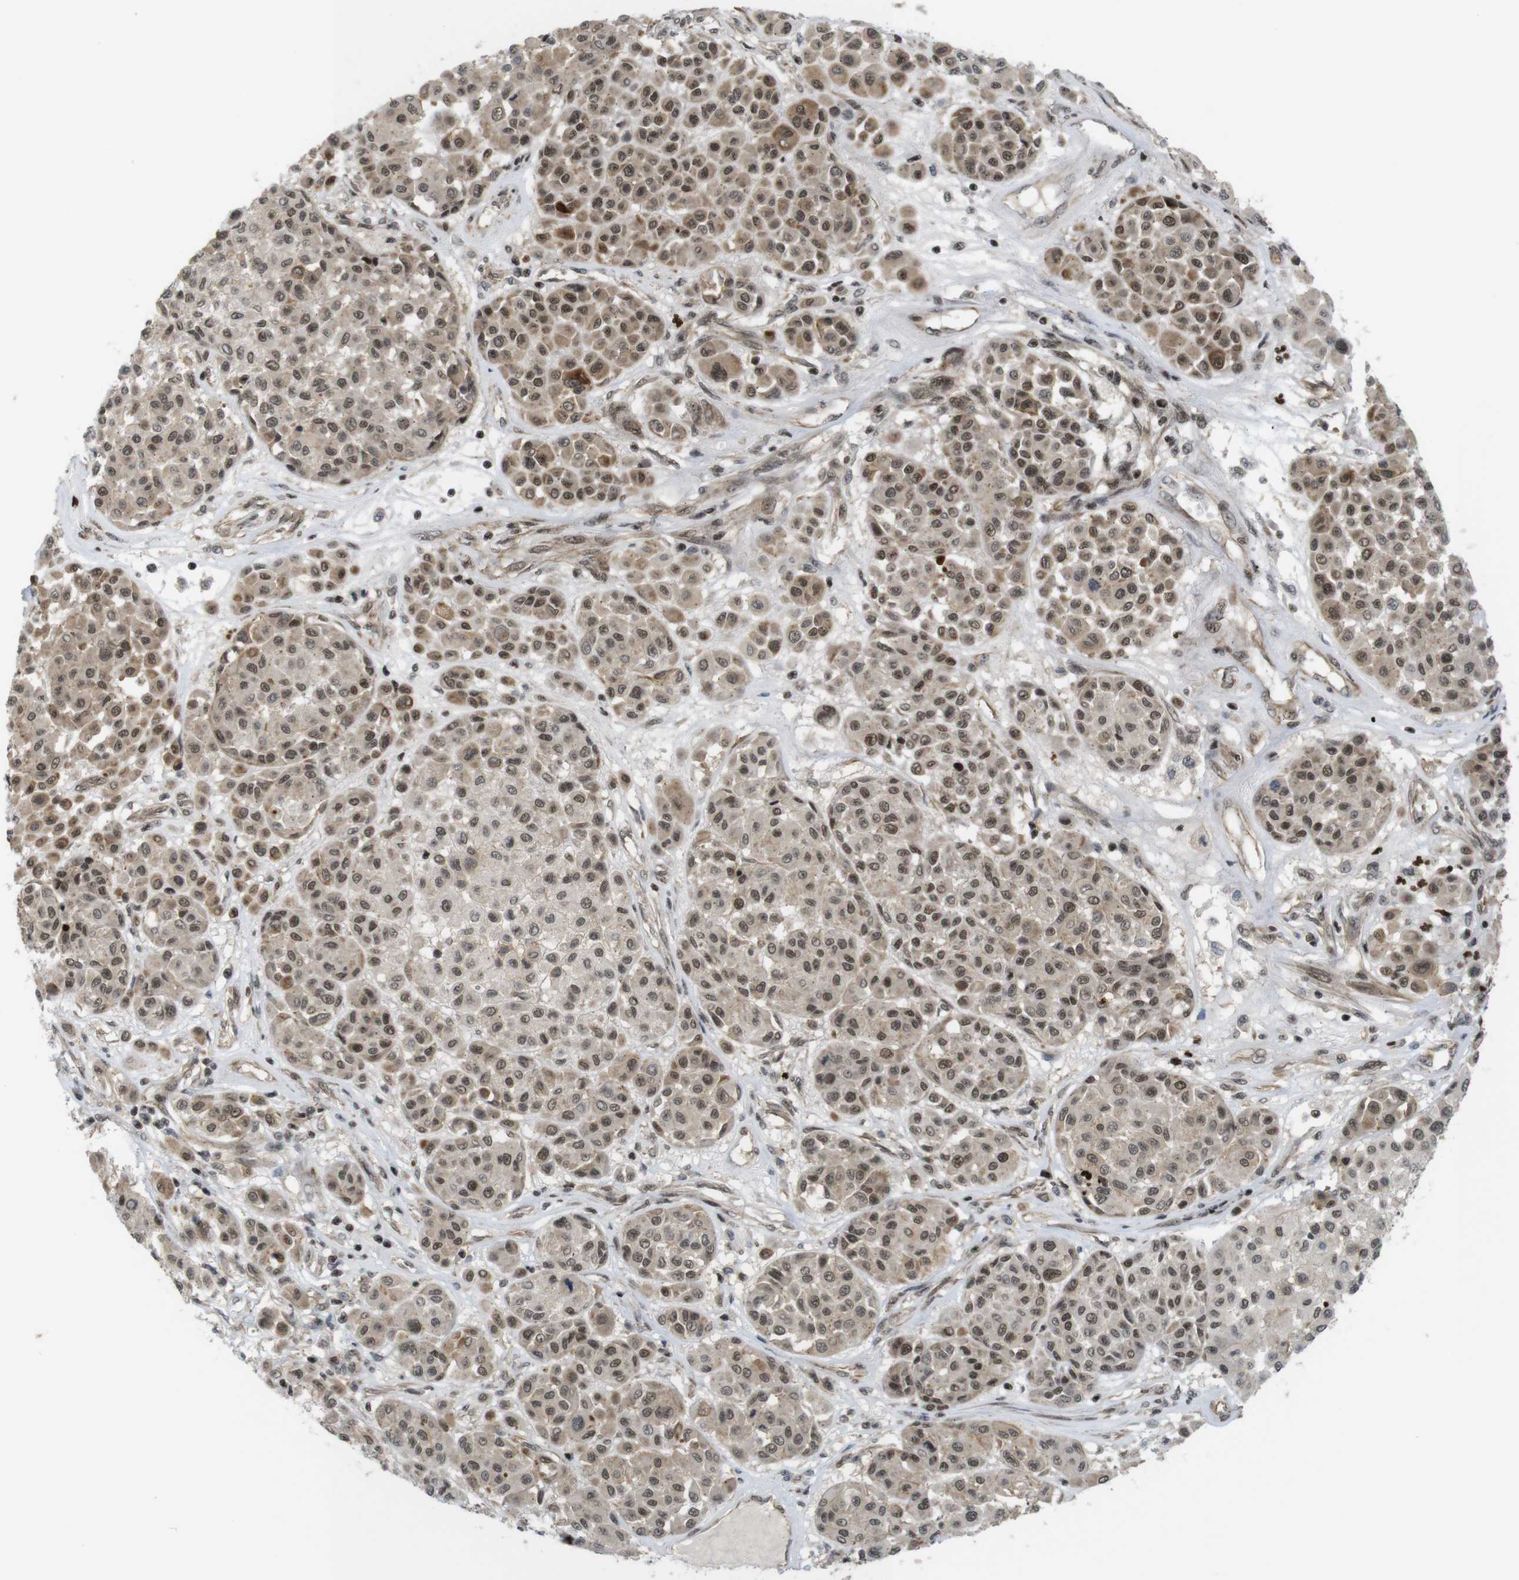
{"staining": {"intensity": "moderate", "quantity": ">75%", "location": "cytoplasmic/membranous,nuclear"}, "tissue": "melanoma", "cell_type": "Tumor cells", "image_type": "cancer", "snomed": [{"axis": "morphology", "description": "Malignant melanoma, Metastatic site"}, {"axis": "topography", "description": "Soft tissue"}], "caption": "This image displays malignant melanoma (metastatic site) stained with immunohistochemistry (IHC) to label a protein in brown. The cytoplasmic/membranous and nuclear of tumor cells show moderate positivity for the protein. Nuclei are counter-stained blue.", "gene": "SP2", "patient": {"sex": "male", "age": 41}}